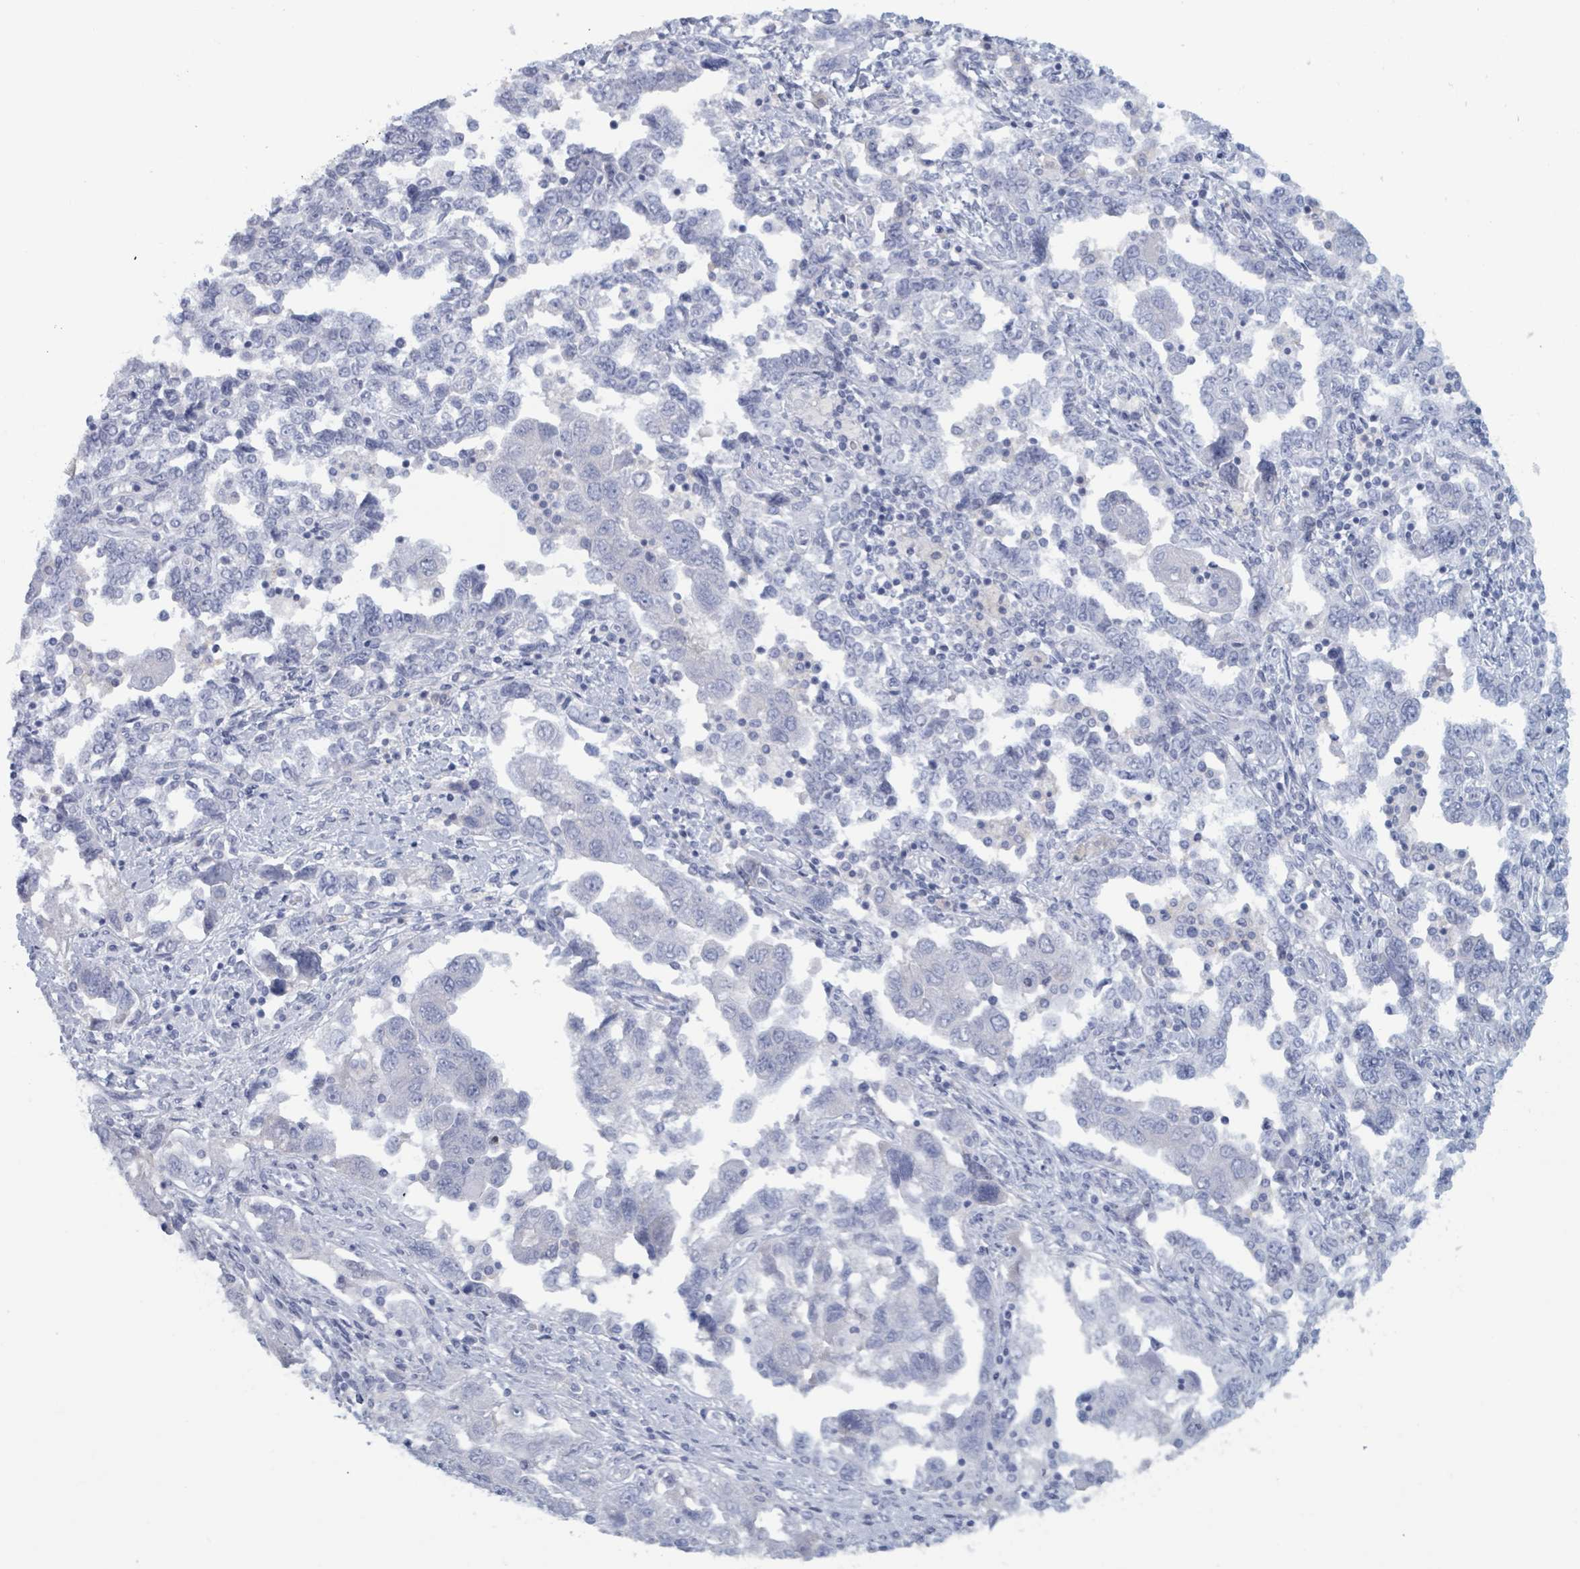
{"staining": {"intensity": "negative", "quantity": "none", "location": "none"}, "tissue": "ovarian cancer", "cell_type": "Tumor cells", "image_type": "cancer", "snomed": [{"axis": "morphology", "description": "Carcinoma, NOS"}, {"axis": "morphology", "description": "Cystadenocarcinoma, serous, NOS"}, {"axis": "topography", "description": "Ovary"}], "caption": "Tumor cells are negative for protein expression in human carcinoma (ovarian).", "gene": "KLK4", "patient": {"sex": "female", "age": 69}}